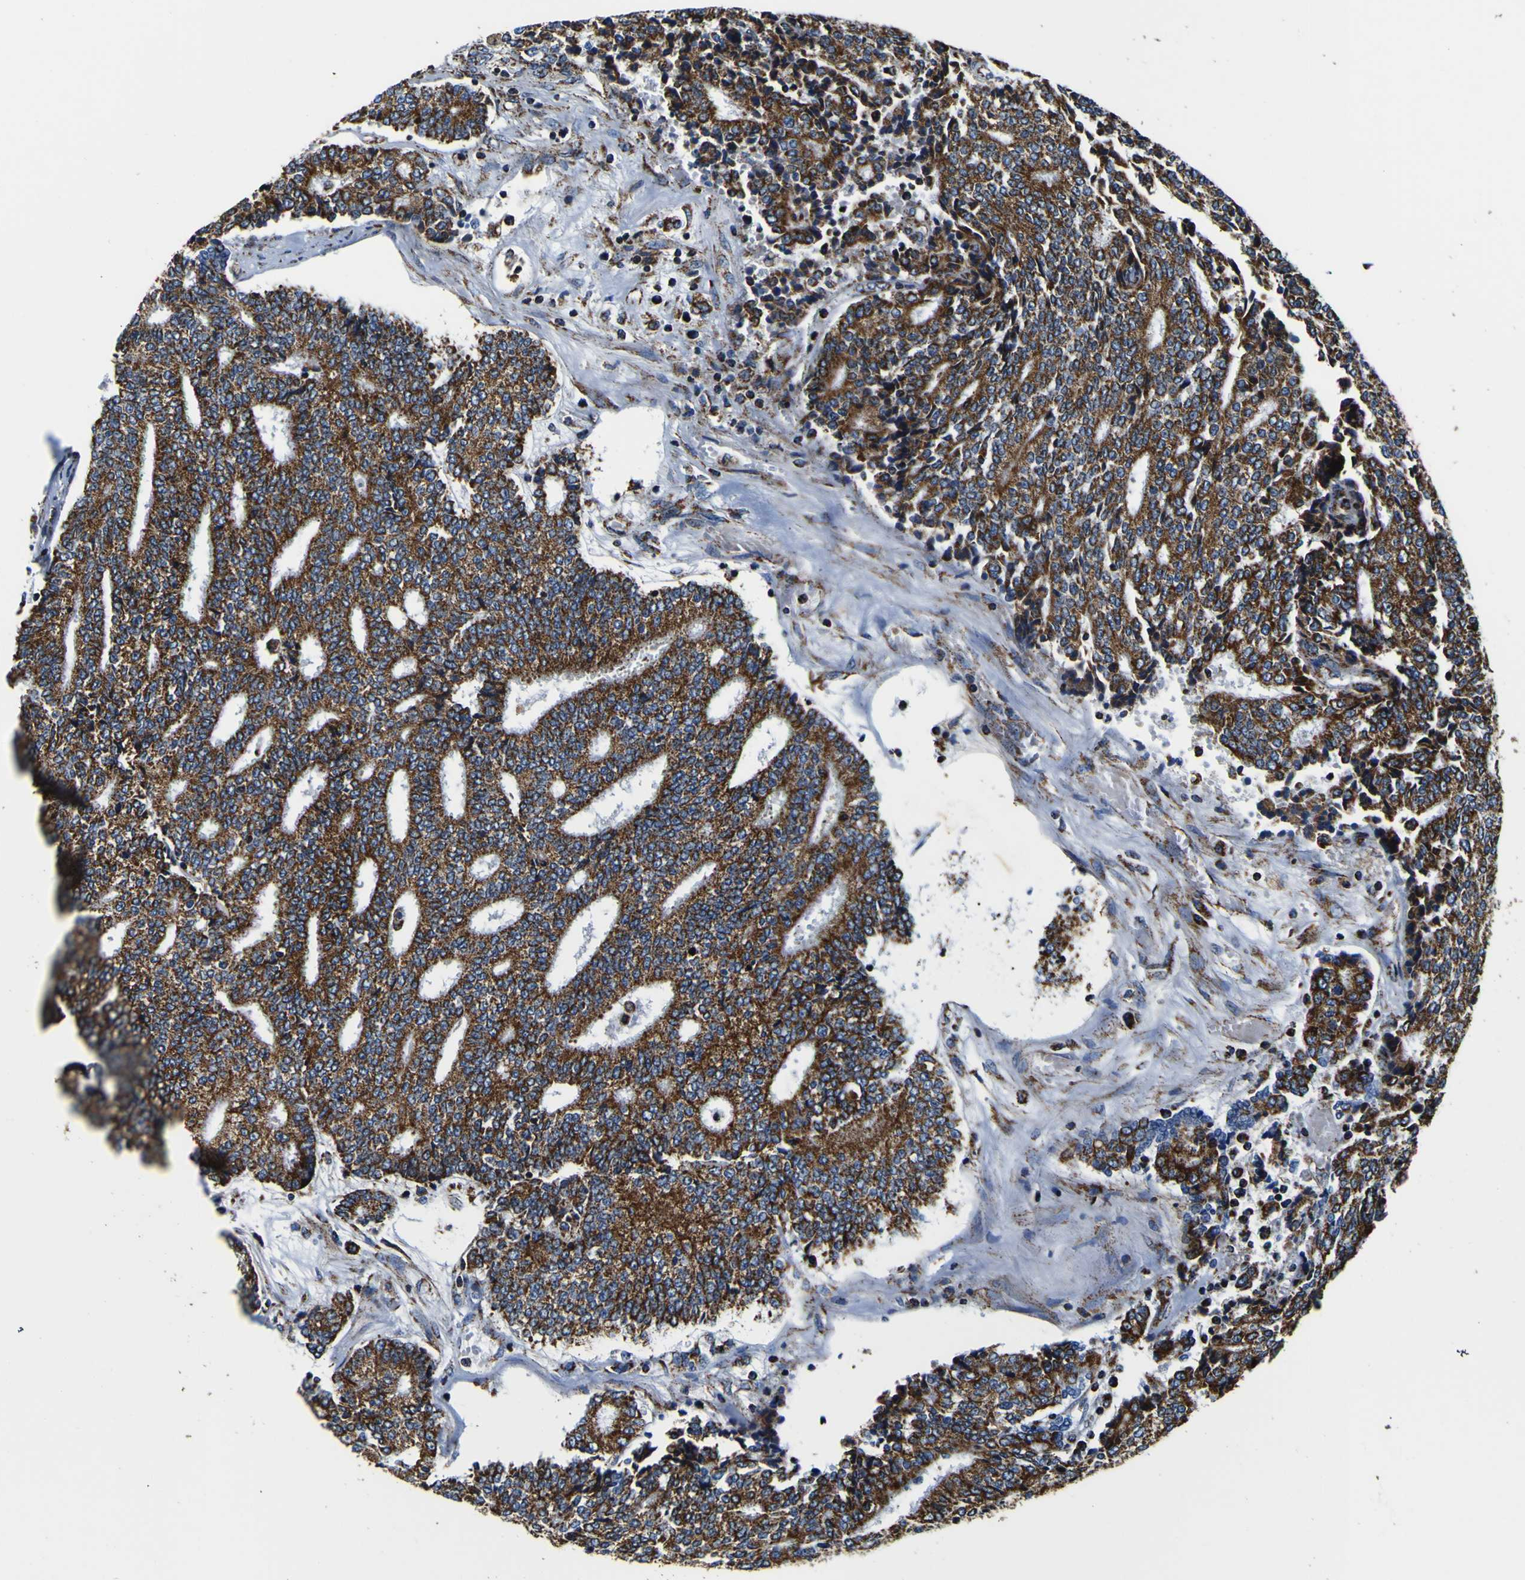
{"staining": {"intensity": "strong", "quantity": ">75%", "location": "cytoplasmic/membranous"}, "tissue": "prostate cancer", "cell_type": "Tumor cells", "image_type": "cancer", "snomed": [{"axis": "morphology", "description": "Normal tissue, NOS"}, {"axis": "morphology", "description": "Adenocarcinoma, High grade"}, {"axis": "topography", "description": "Prostate"}, {"axis": "topography", "description": "Seminal veicle"}], "caption": "Protein expression analysis of prostate cancer (adenocarcinoma (high-grade)) reveals strong cytoplasmic/membranous staining in approximately >75% of tumor cells. The protein is stained brown, and the nuclei are stained in blue (DAB (3,3'-diaminobenzidine) IHC with brightfield microscopy, high magnification).", "gene": "PTRH2", "patient": {"sex": "male", "age": 55}}